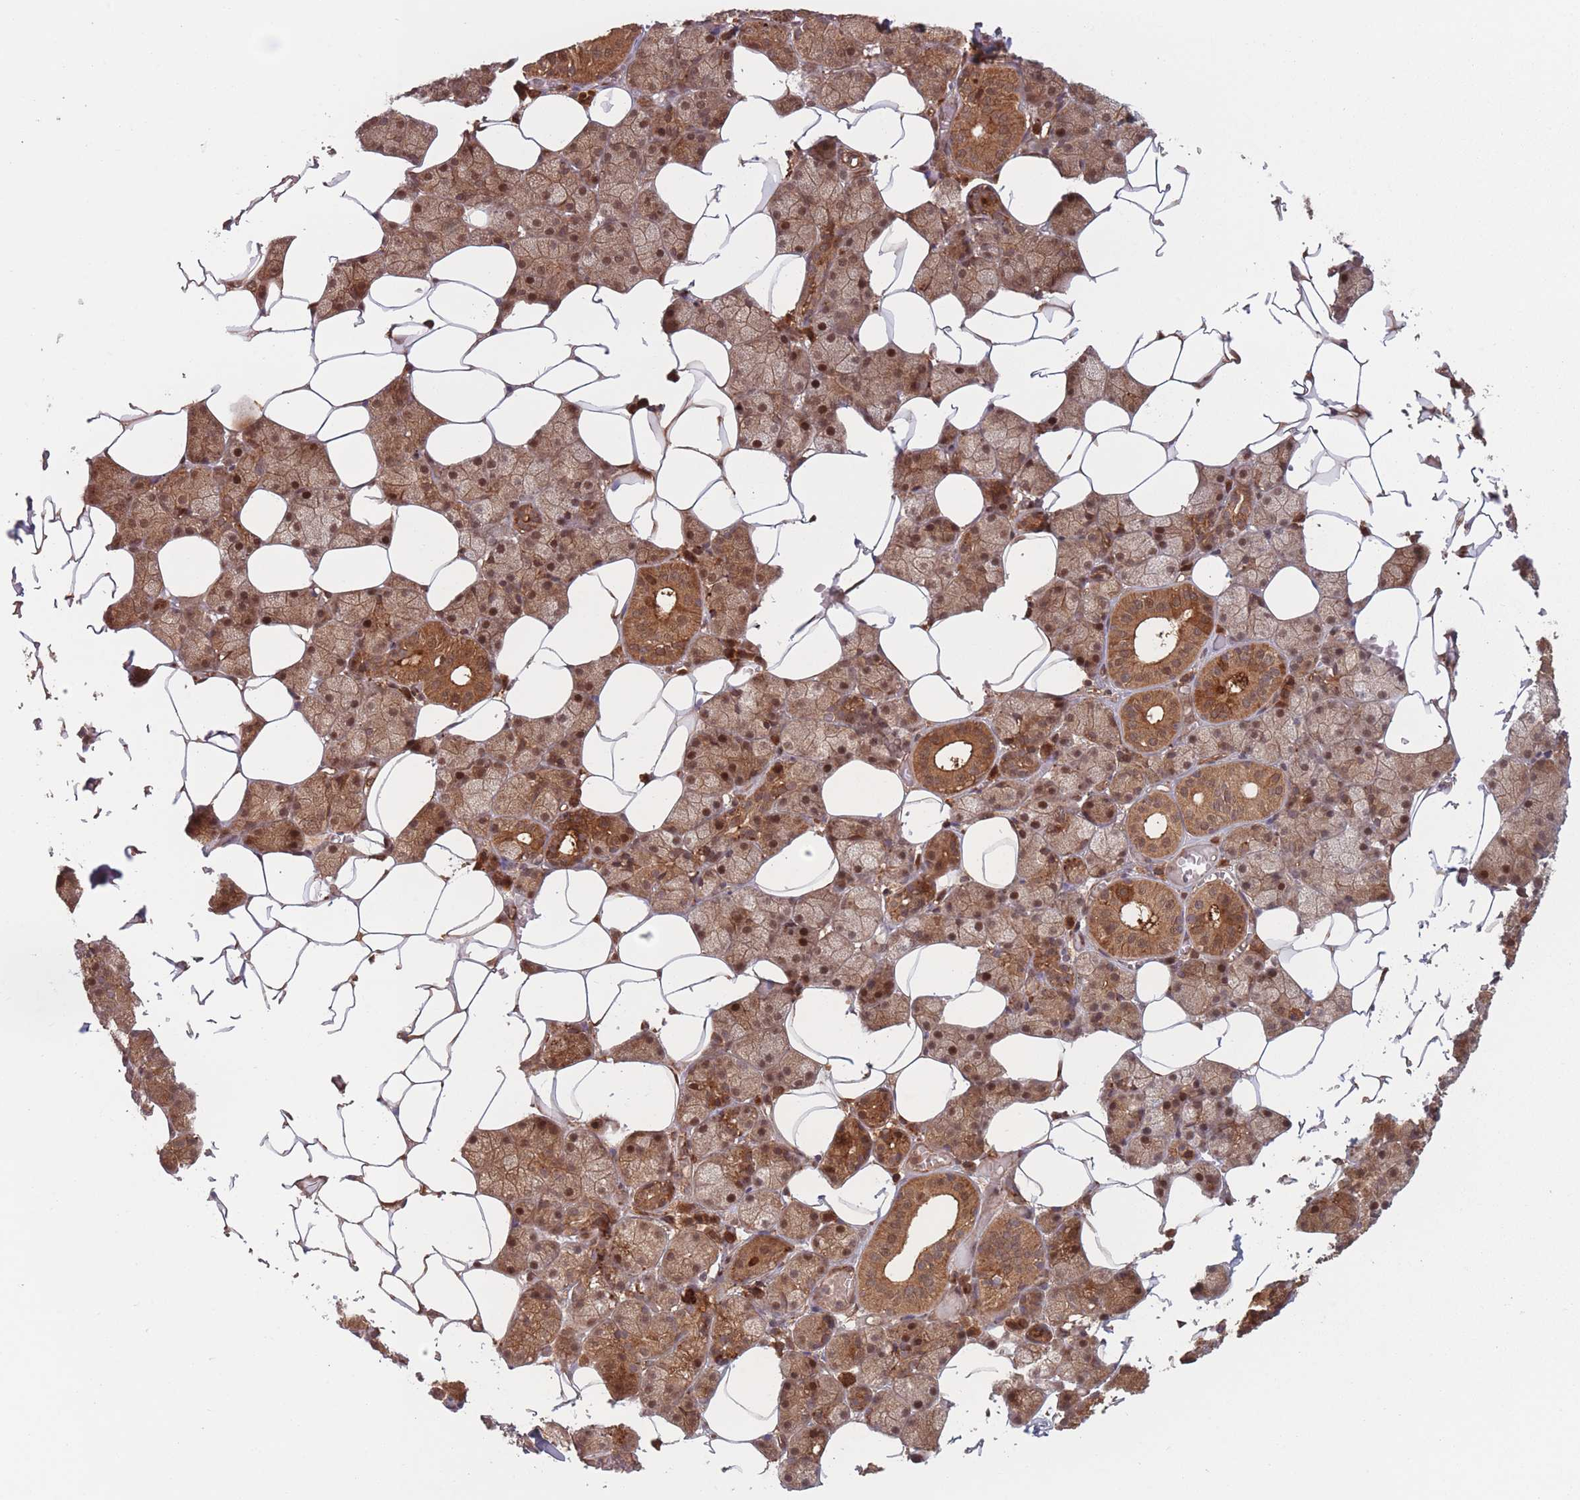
{"staining": {"intensity": "moderate", "quantity": ">75%", "location": "cytoplasmic/membranous,nuclear"}, "tissue": "salivary gland", "cell_type": "Glandular cells", "image_type": "normal", "snomed": [{"axis": "morphology", "description": "Normal tissue, NOS"}, {"axis": "topography", "description": "Salivary gland"}], "caption": "Protein staining shows moderate cytoplasmic/membranous,nuclear staining in approximately >75% of glandular cells in unremarkable salivary gland. The staining is performed using DAB brown chromogen to label protein expression. The nuclei are counter-stained blue using hematoxylin.", "gene": "PODXL2", "patient": {"sex": "female", "age": 33}}